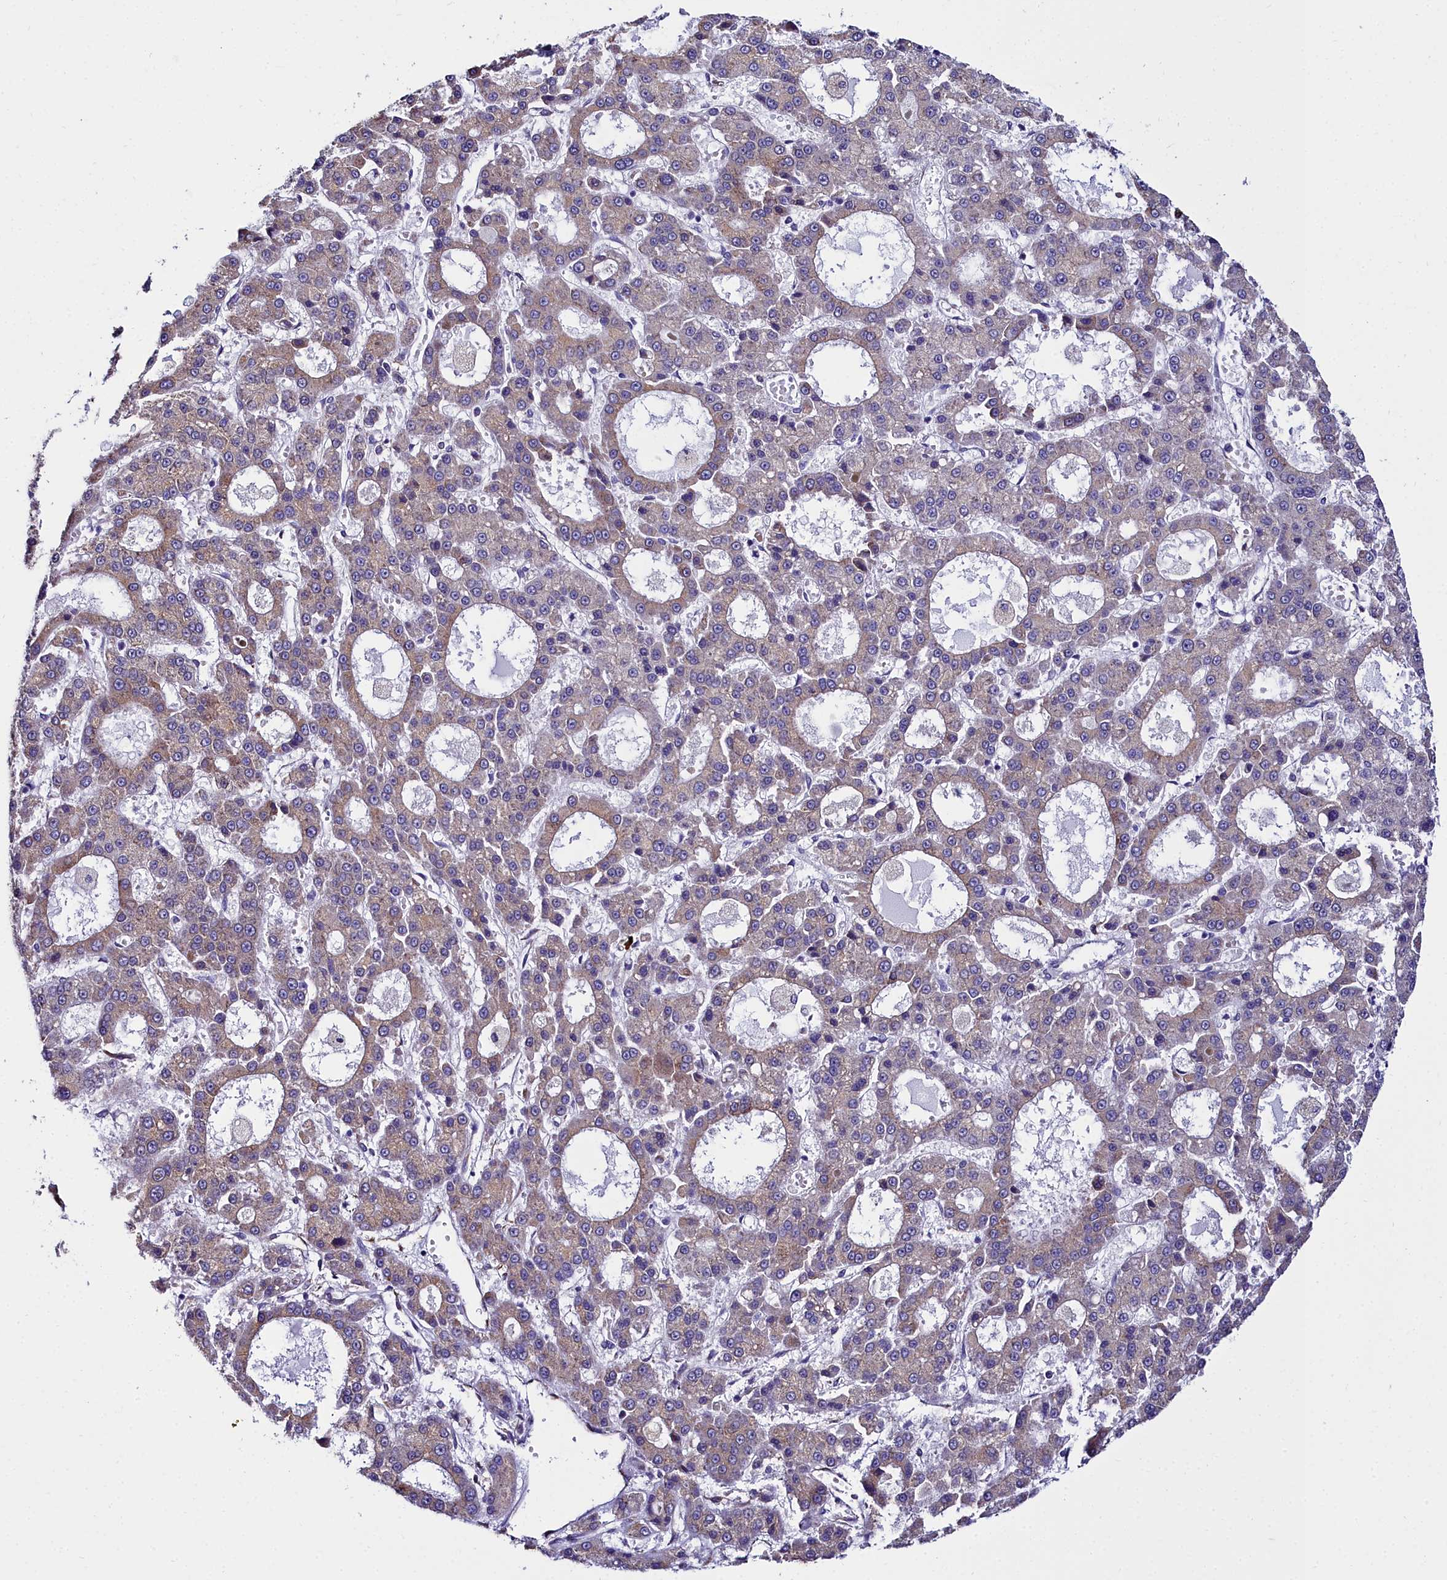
{"staining": {"intensity": "weak", "quantity": "25%-75%", "location": "cytoplasmic/membranous"}, "tissue": "liver cancer", "cell_type": "Tumor cells", "image_type": "cancer", "snomed": [{"axis": "morphology", "description": "Carcinoma, Hepatocellular, NOS"}, {"axis": "topography", "description": "Liver"}], "caption": "Human liver hepatocellular carcinoma stained for a protein (brown) exhibits weak cytoplasmic/membranous positive positivity in approximately 25%-75% of tumor cells.", "gene": "TXNDC5", "patient": {"sex": "male", "age": 70}}